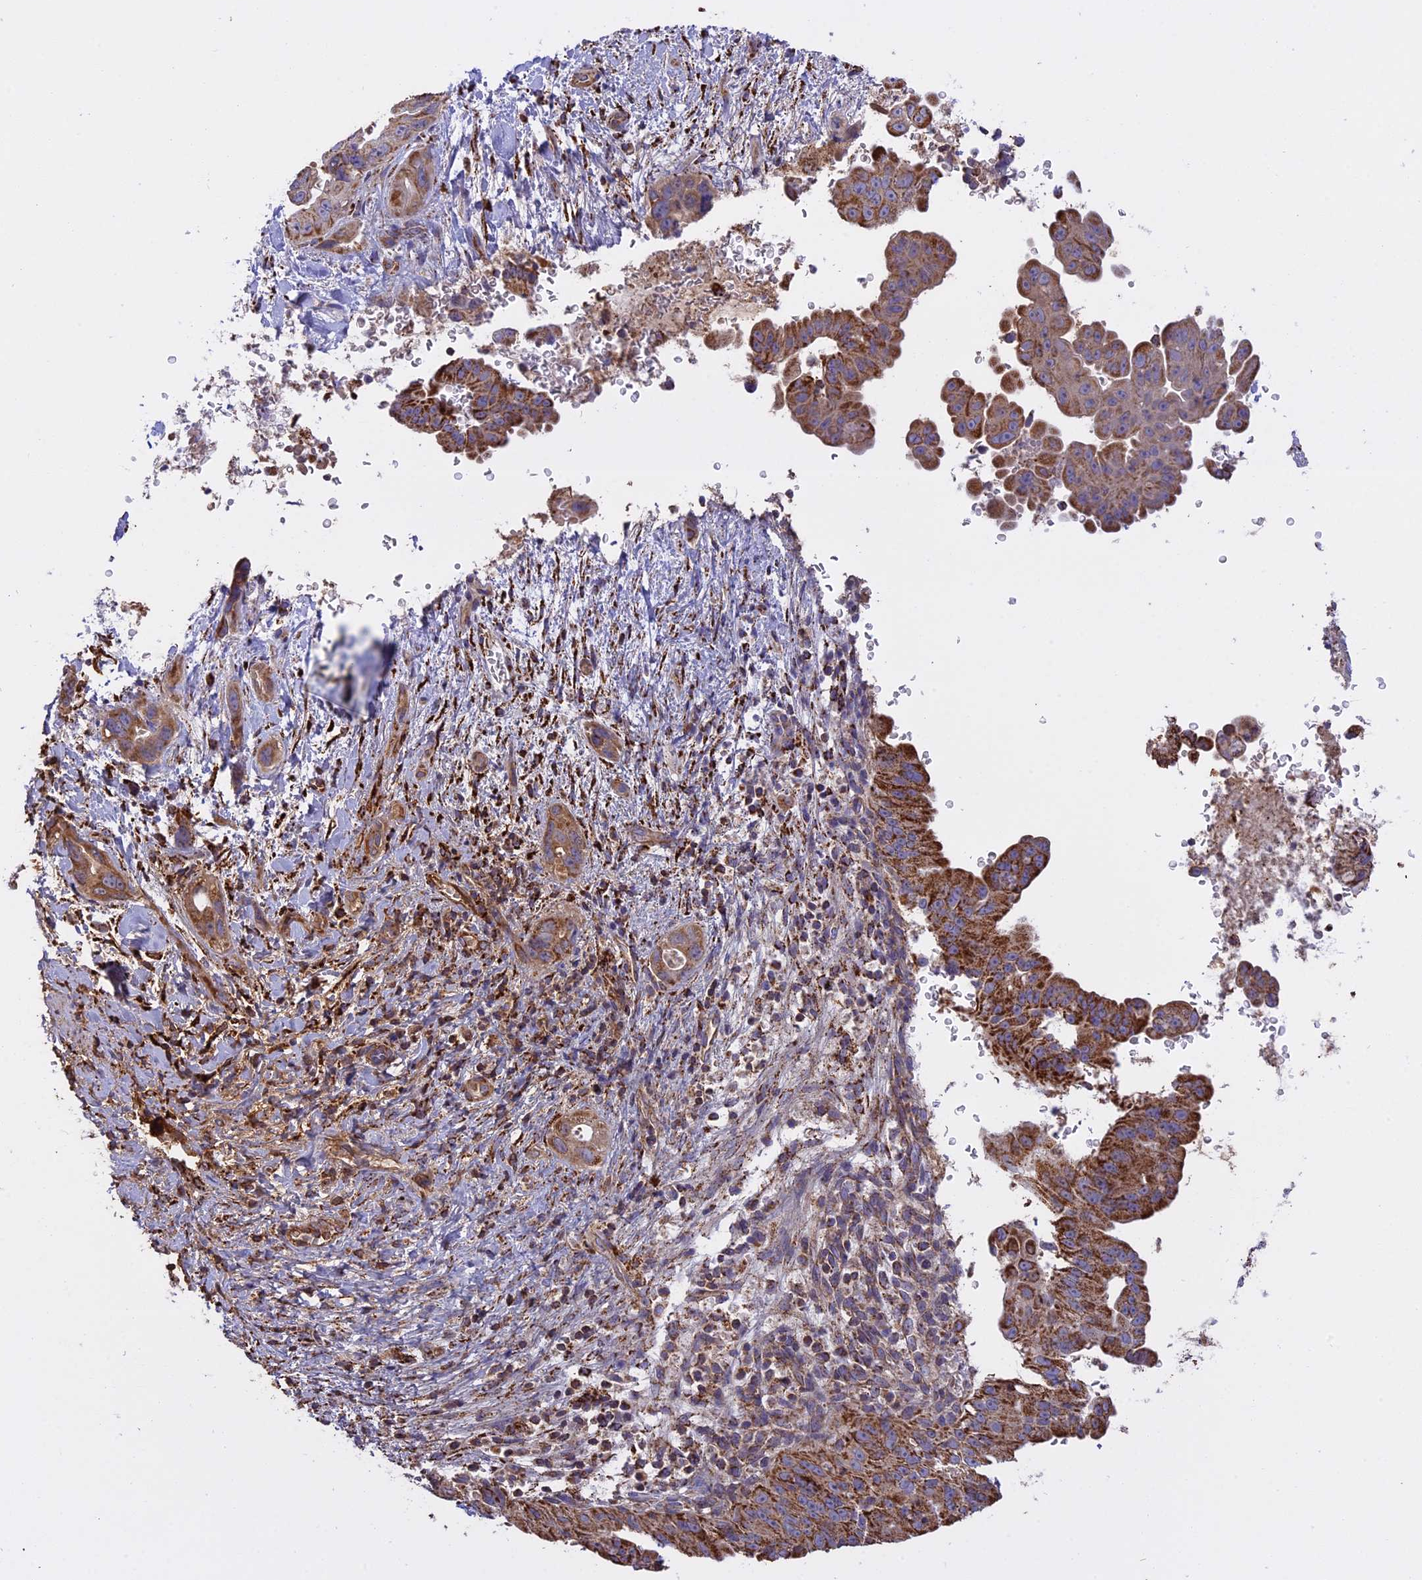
{"staining": {"intensity": "moderate", "quantity": ">75%", "location": "cytoplasmic/membranous"}, "tissue": "pancreatic cancer", "cell_type": "Tumor cells", "image_type": "cancer", "snomed": [{"axis": "morphology", "description": "Adenocarcinoma, NOS"}, {"axis": "topography", "description": "Pancreas"}], "caption": "High-magnification brightfield microscopy of adenocarcinoma (pancreatic) stained with DAB (brown) and counterstained with hematoxylin (blue). tumor cells exhibit moderate cytoplasmic/membranous staining is seen in about>75% of cells.", "gene": "KCNG1", "patient": {"sex": "female", "age": 78}}